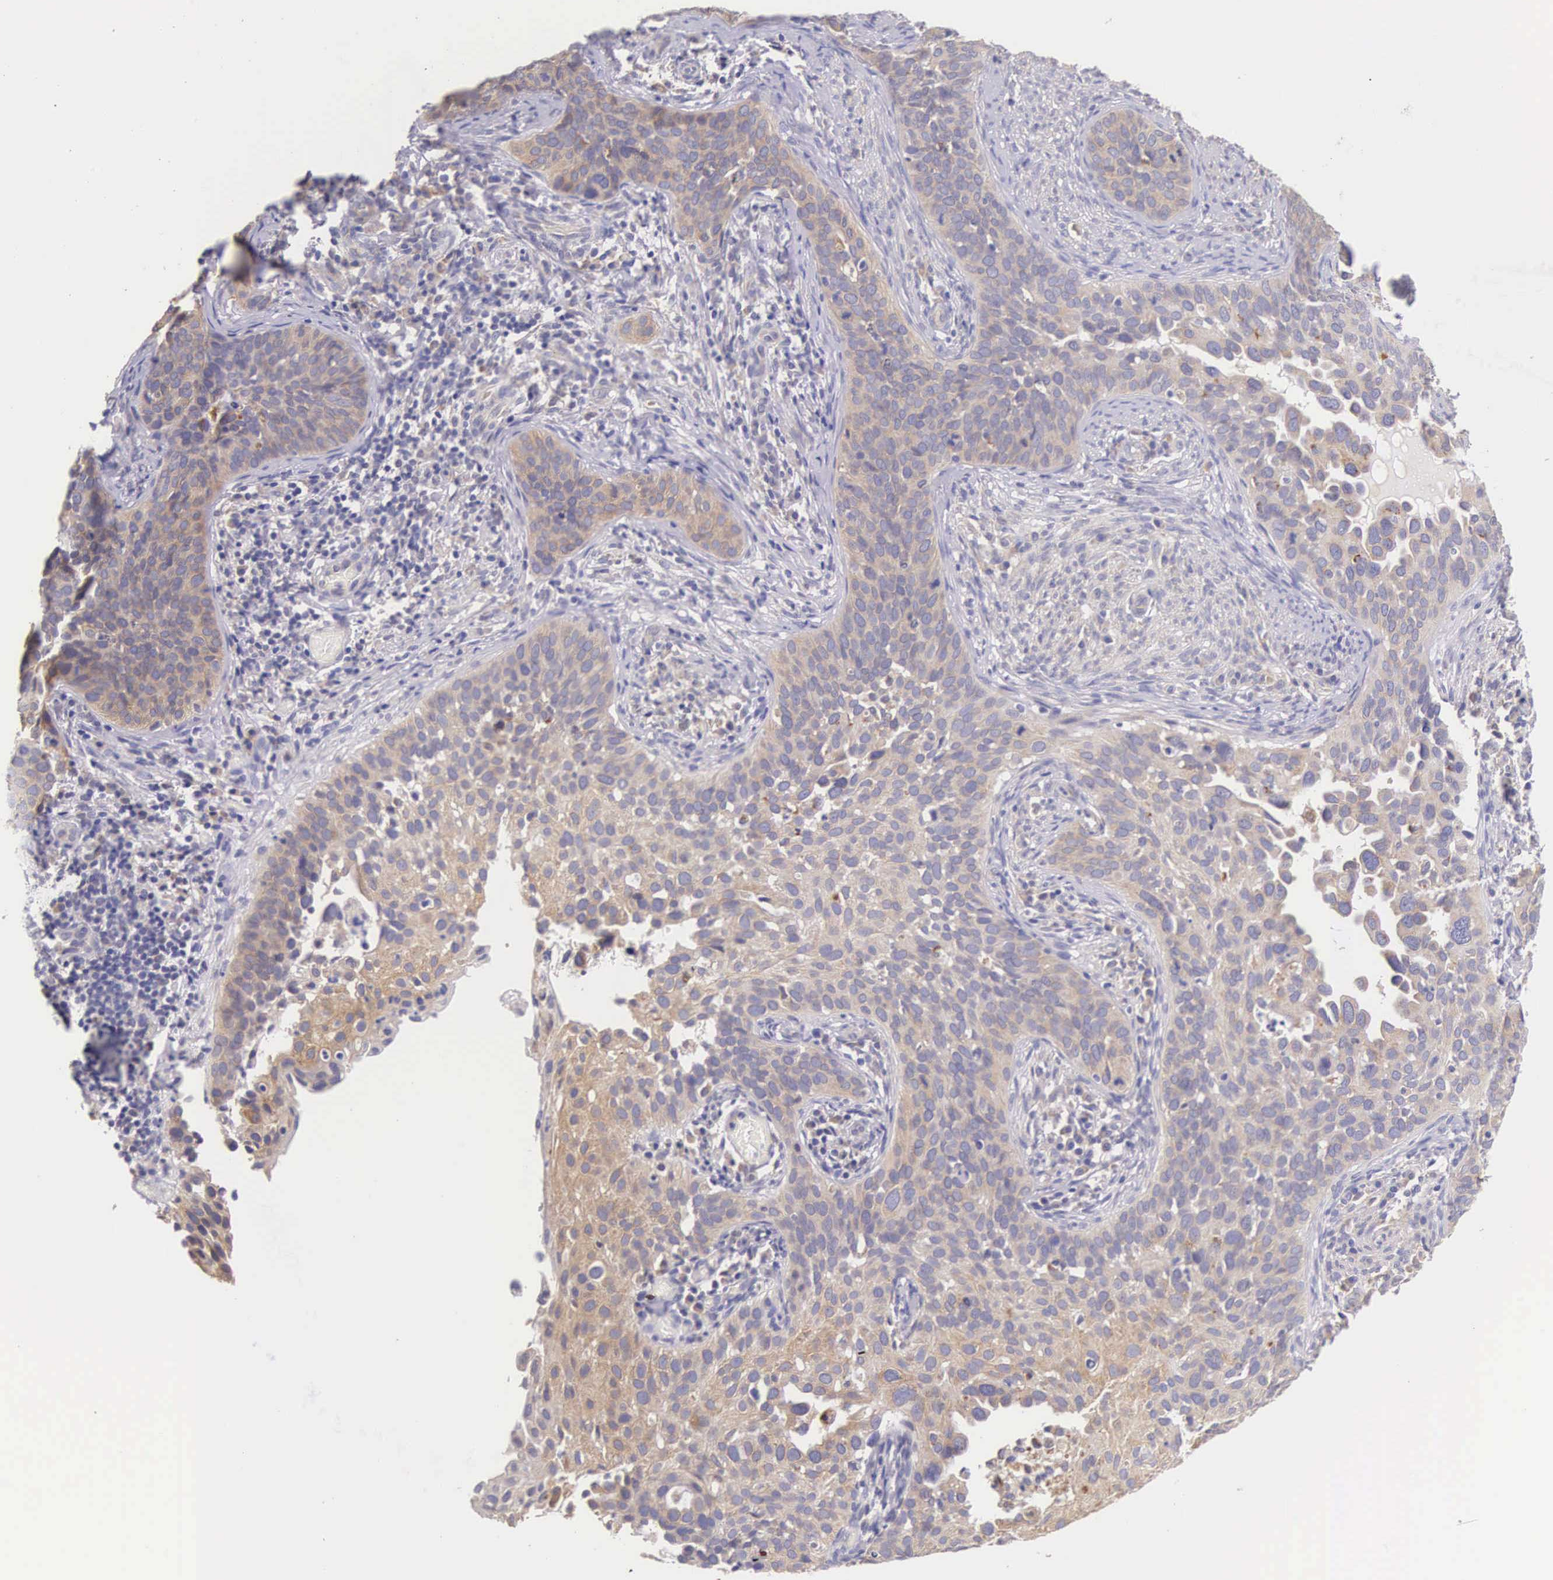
{"staining": {"intensity": "weak", "quantity": ">75%", "location": "cytoplasmic/membranous"}, "tissue": "cervical cancer", "cell_type": "Tumor cells", "image_type": "cancer", "snomed": [{"axis": "morphology", "description": "Squamous cell carcinoma, NOS"}, {"axis": "topography", "description": "Cervix"}], "caption": "Immunohistochemical staining of human cervical cancer shows low levels of weak cytoplasmic/membranous protein expression in about >75% of tumor cells. (DAB = brown stain, brightfield microscopy at high magnification).", "gene": "NSDHL", "patient": {"sex": "female", "age": 31}}